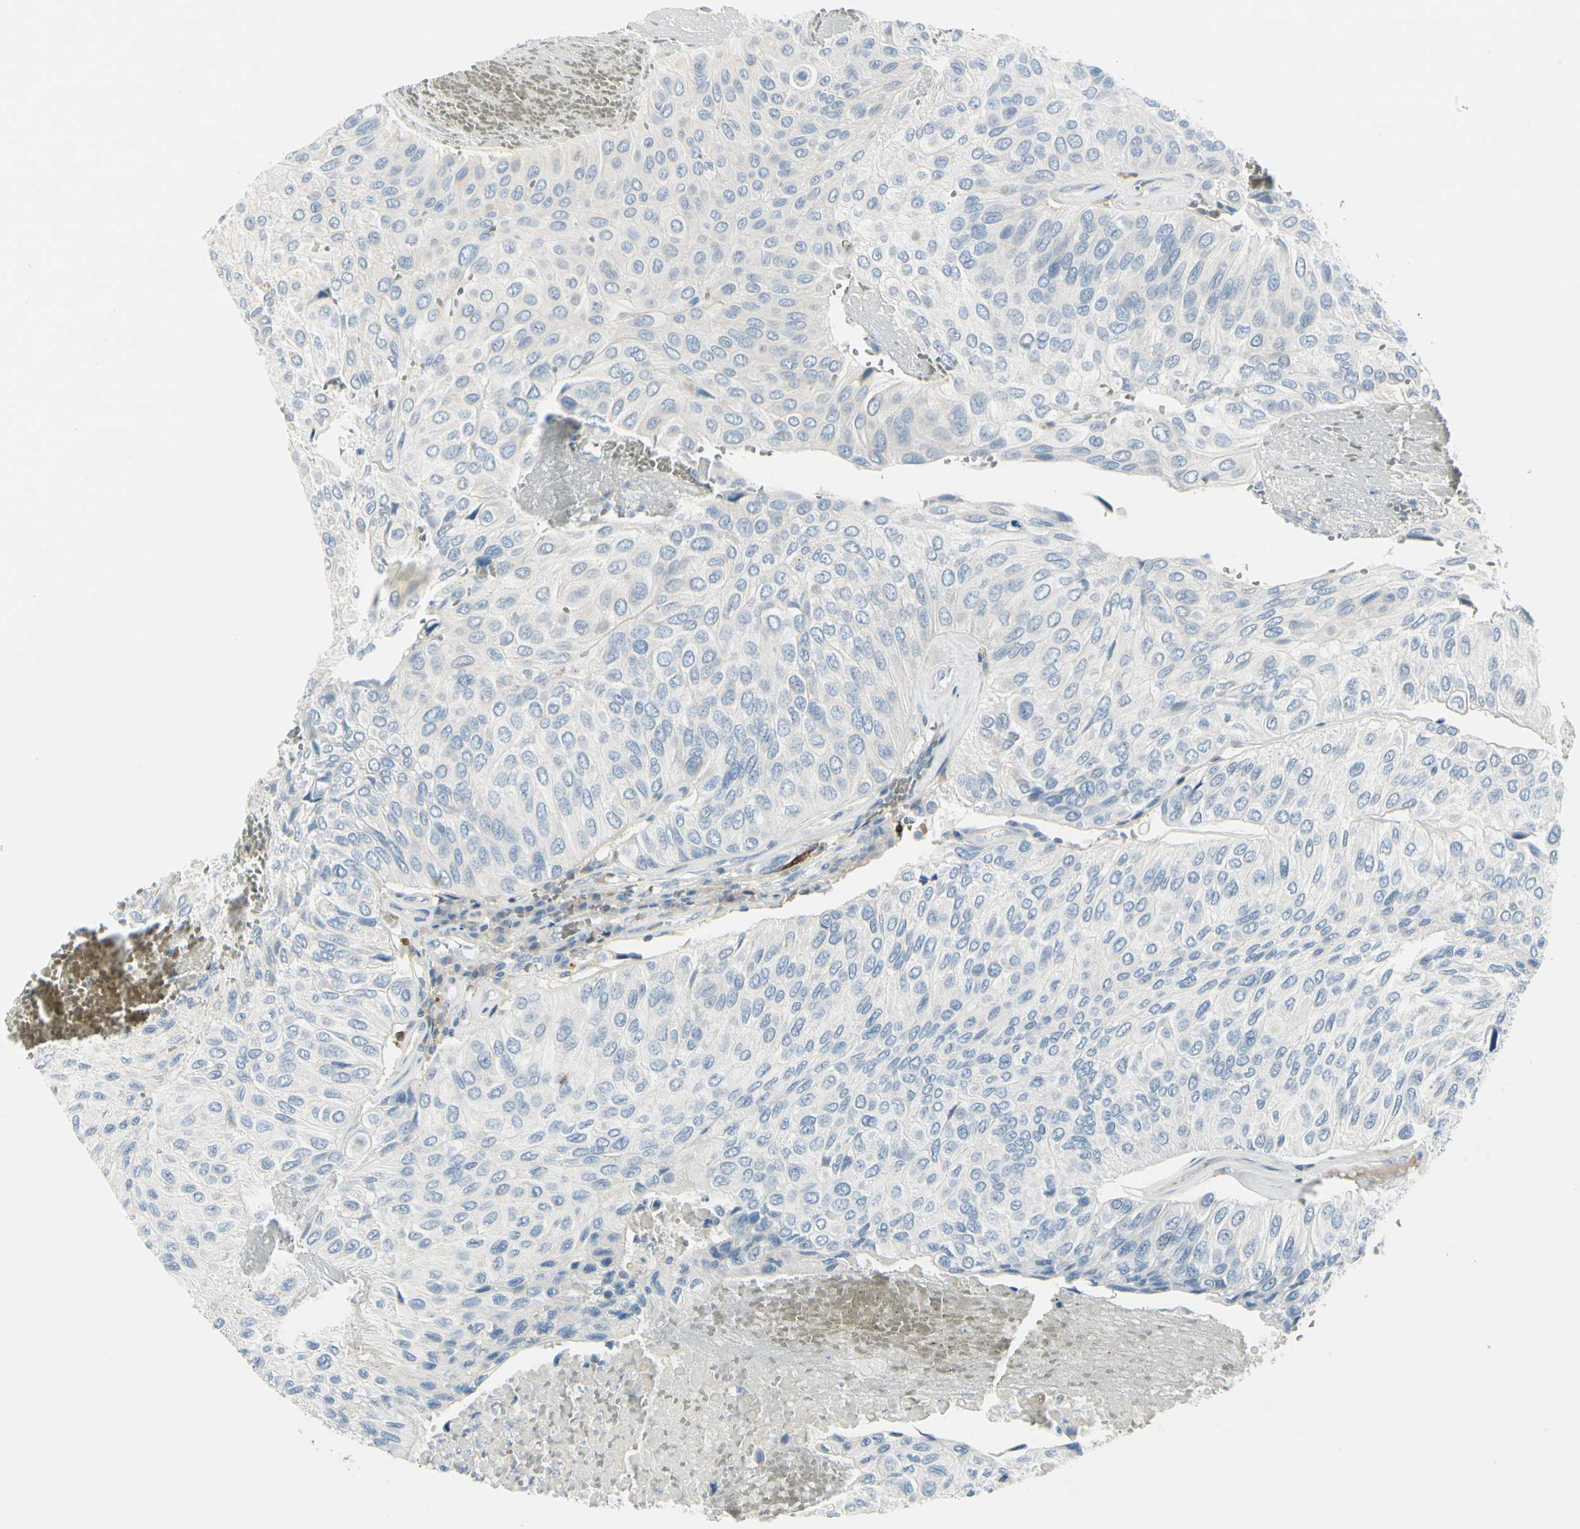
{"staining": {"intensity": "negative", "quantity": "none", "location": "none"}, "tissue": "urothelial cancer", "cell_type": "Tumor cells", "image_type": "cancer", "snomed": [{"axis": "morphology", "description": "Urothelial carcinoma, High grade"}, {"axis": "topography", "description": "Urinary bladder"}], "caption": "Urothelial cancer was stained to show a protein in brown. There is no significant staining in tumor cells. Brightfield microscopy of IHC stained with DAB (3,3'-diaminobenzidine) (brown) and hematoxylin (blue), captured at high magnification.", "gene": "TRAF1", "patient": {"sex": "male", "age": 66}}